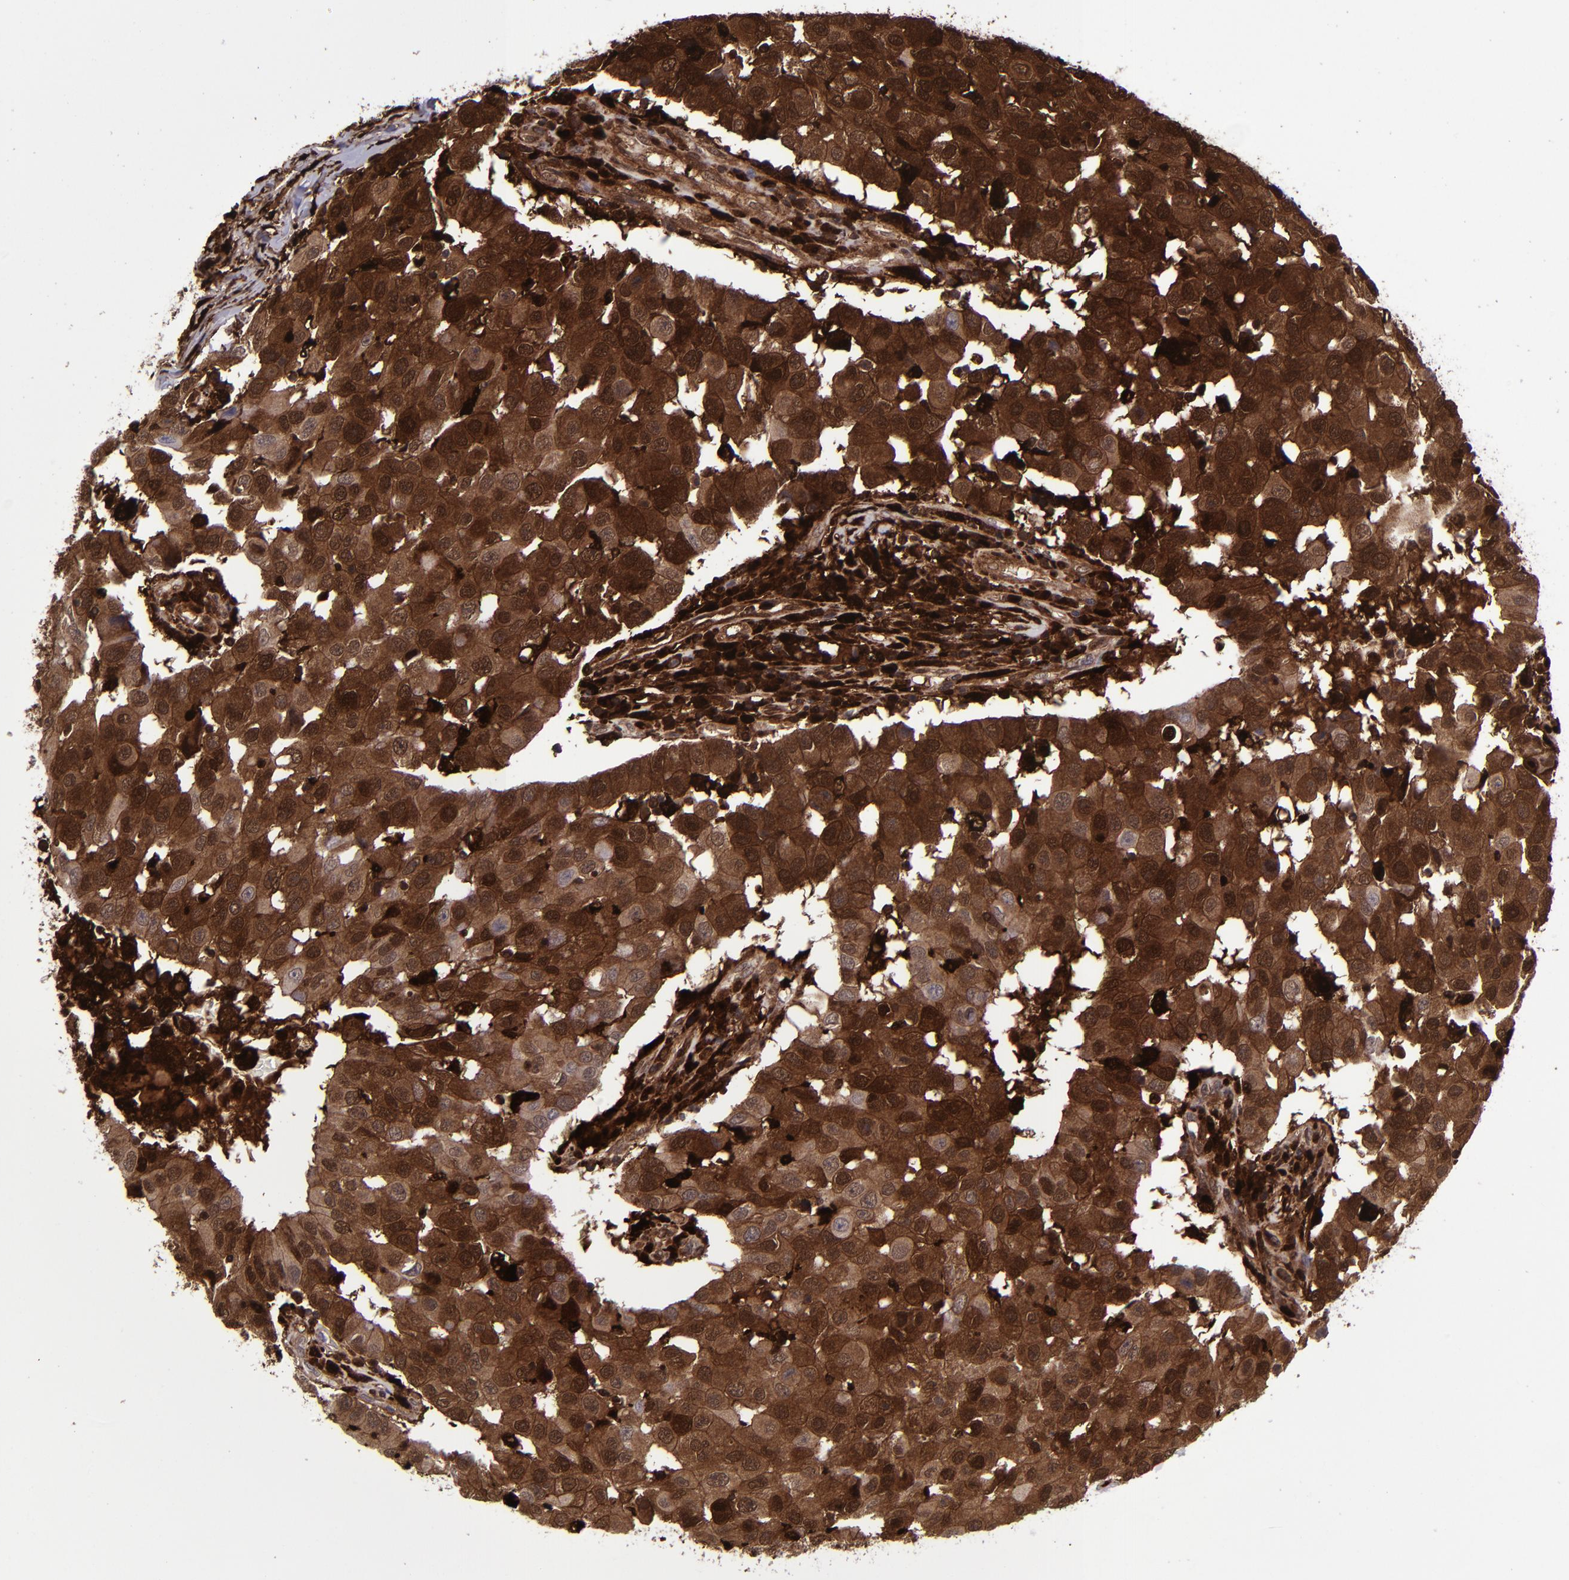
{"staining": {"intensity": "strong", "quantity": ">75%", "location": "cytoplasmic/membranous,nuclear"}, "tissue": "breast cancer", "cell_type": "Tumor cells", "image_type": "cancer", "snomed": [{"axis": "morphology", "description": "Duct carcinoma"}, {"axis": "topography", "description": "Breast"}], "caption": "Protein expression analysis of human breast cancer (intraductal carcinoma) reveals strong cytoplasmic/membranous and nuclear staining in approximately >75% of tumor cells.", "gene": "TYMP", "patient": {"sex": "female", "age": 27}}